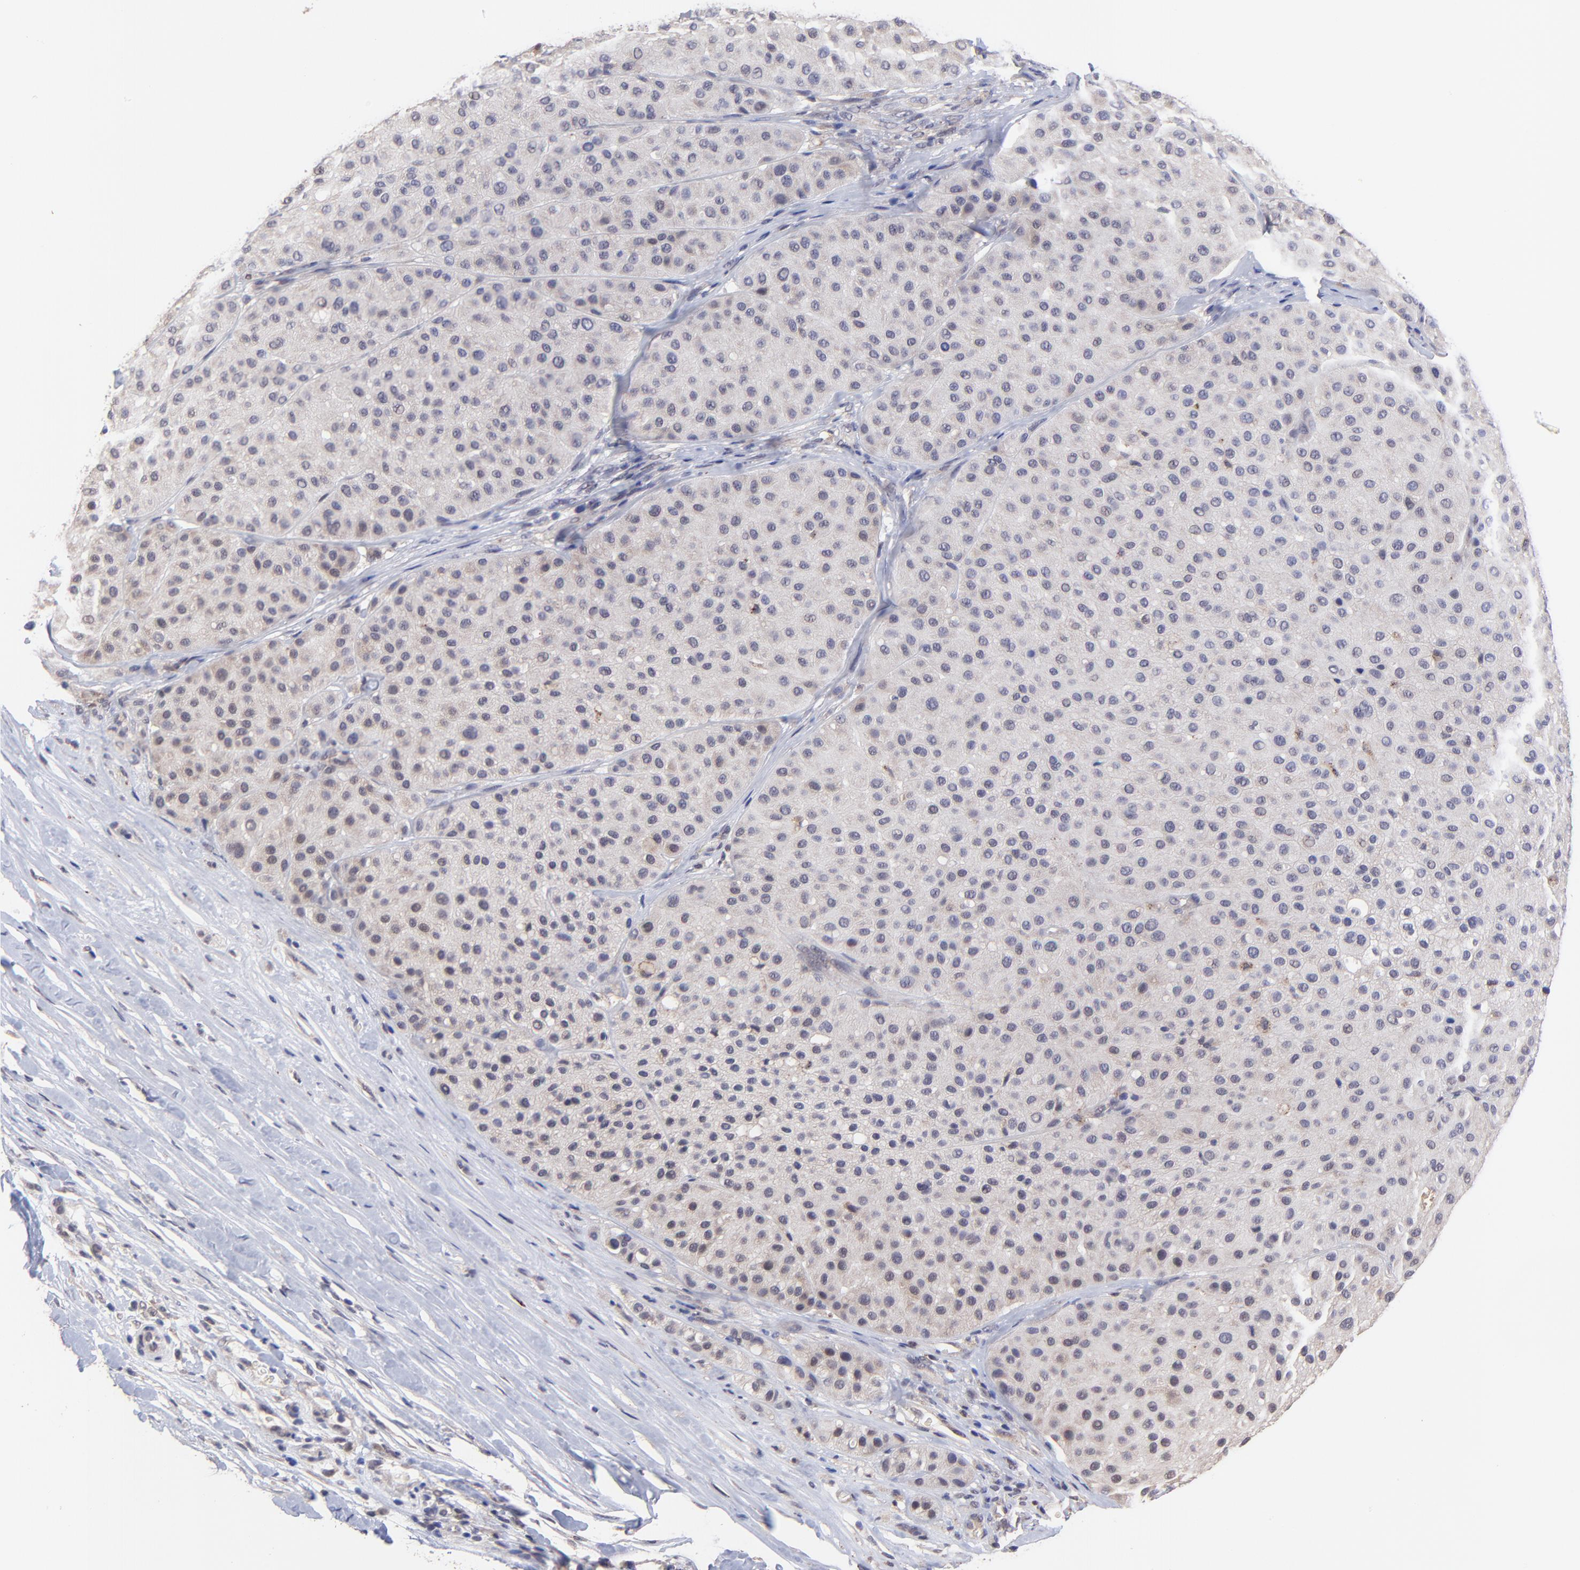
{"staining": {"intensity": "weak", "quantity": "<25%", "location": "cytoplasmic/membranous"}, "tissue": "melanoma", "cell_type": "Tumor cells", "image_type": "cancer", "snomed": [{"axis": "morphology", "description": "Normal tissue, NOS"}, {"axis": "morphology", "description": "Malignant melanoma, Metastatic site"}, {"axis": "topography", "description": "Skin"}], "caption": "Immunohistochemical staining of human malignant melanoma (metastatic site) demonstrates no significant staining in tumor cells.", "gene": "ZNF747", "patient": {"sex": "male", "age": 41}}